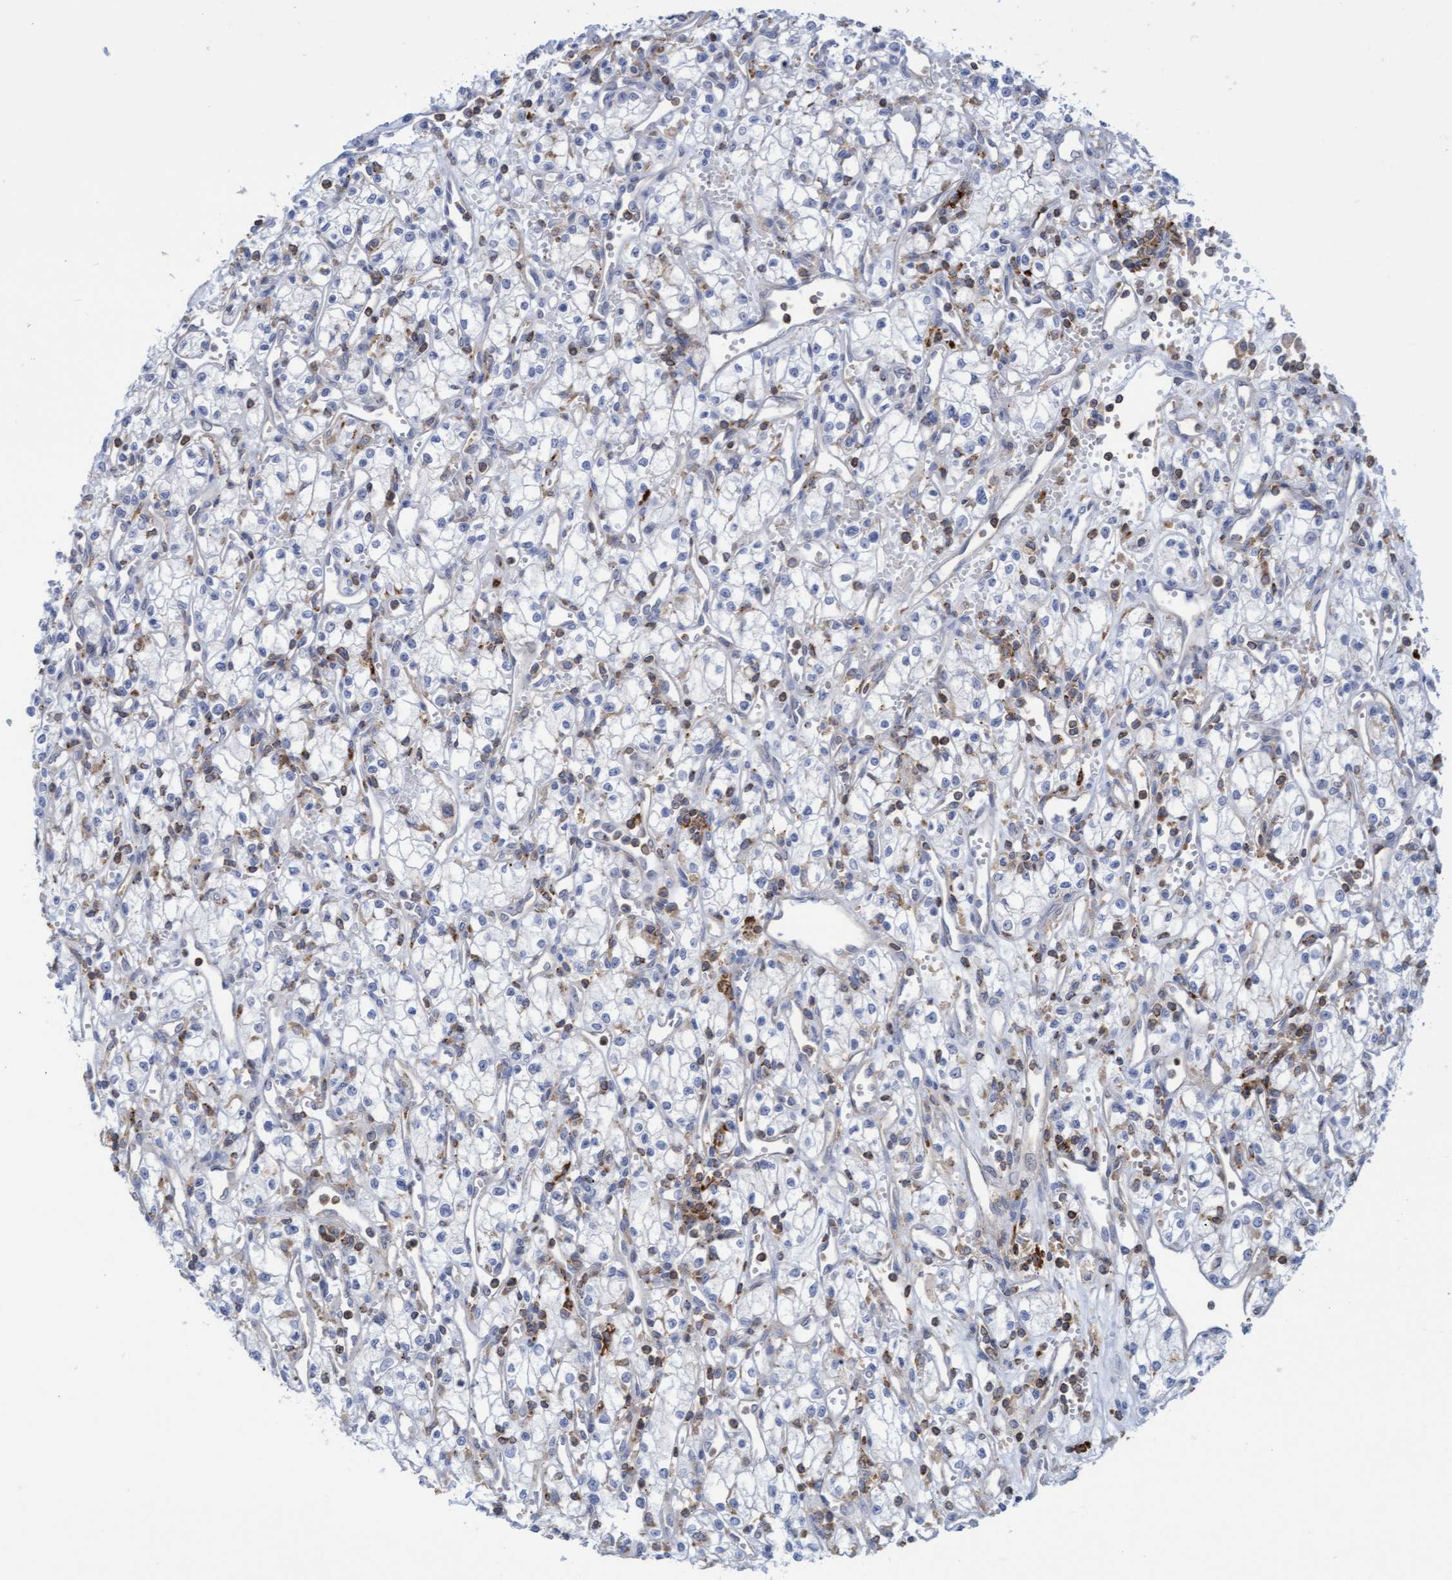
{"staining": {"intensity": "negative", "quantity": "none", "location": "none"}, "tissue": "renal cancer", "cell_type": "Tumor cells", "image_type": "cancer", "snomed": [{"axis": "morphology", "description": "Adenocarcinoma, NOS"}, {"axis": "topography", "description": "Kidney"}], "caption": "High magnification brightfield microscopy of renal cancer (adenocarcinoma) stained with DAB (brown) and counterstained with hematoxylin (blue): tumor cells show no significant staining.", "gene": "FNBP1", "patient": {"sex": "male", "age": 59}}